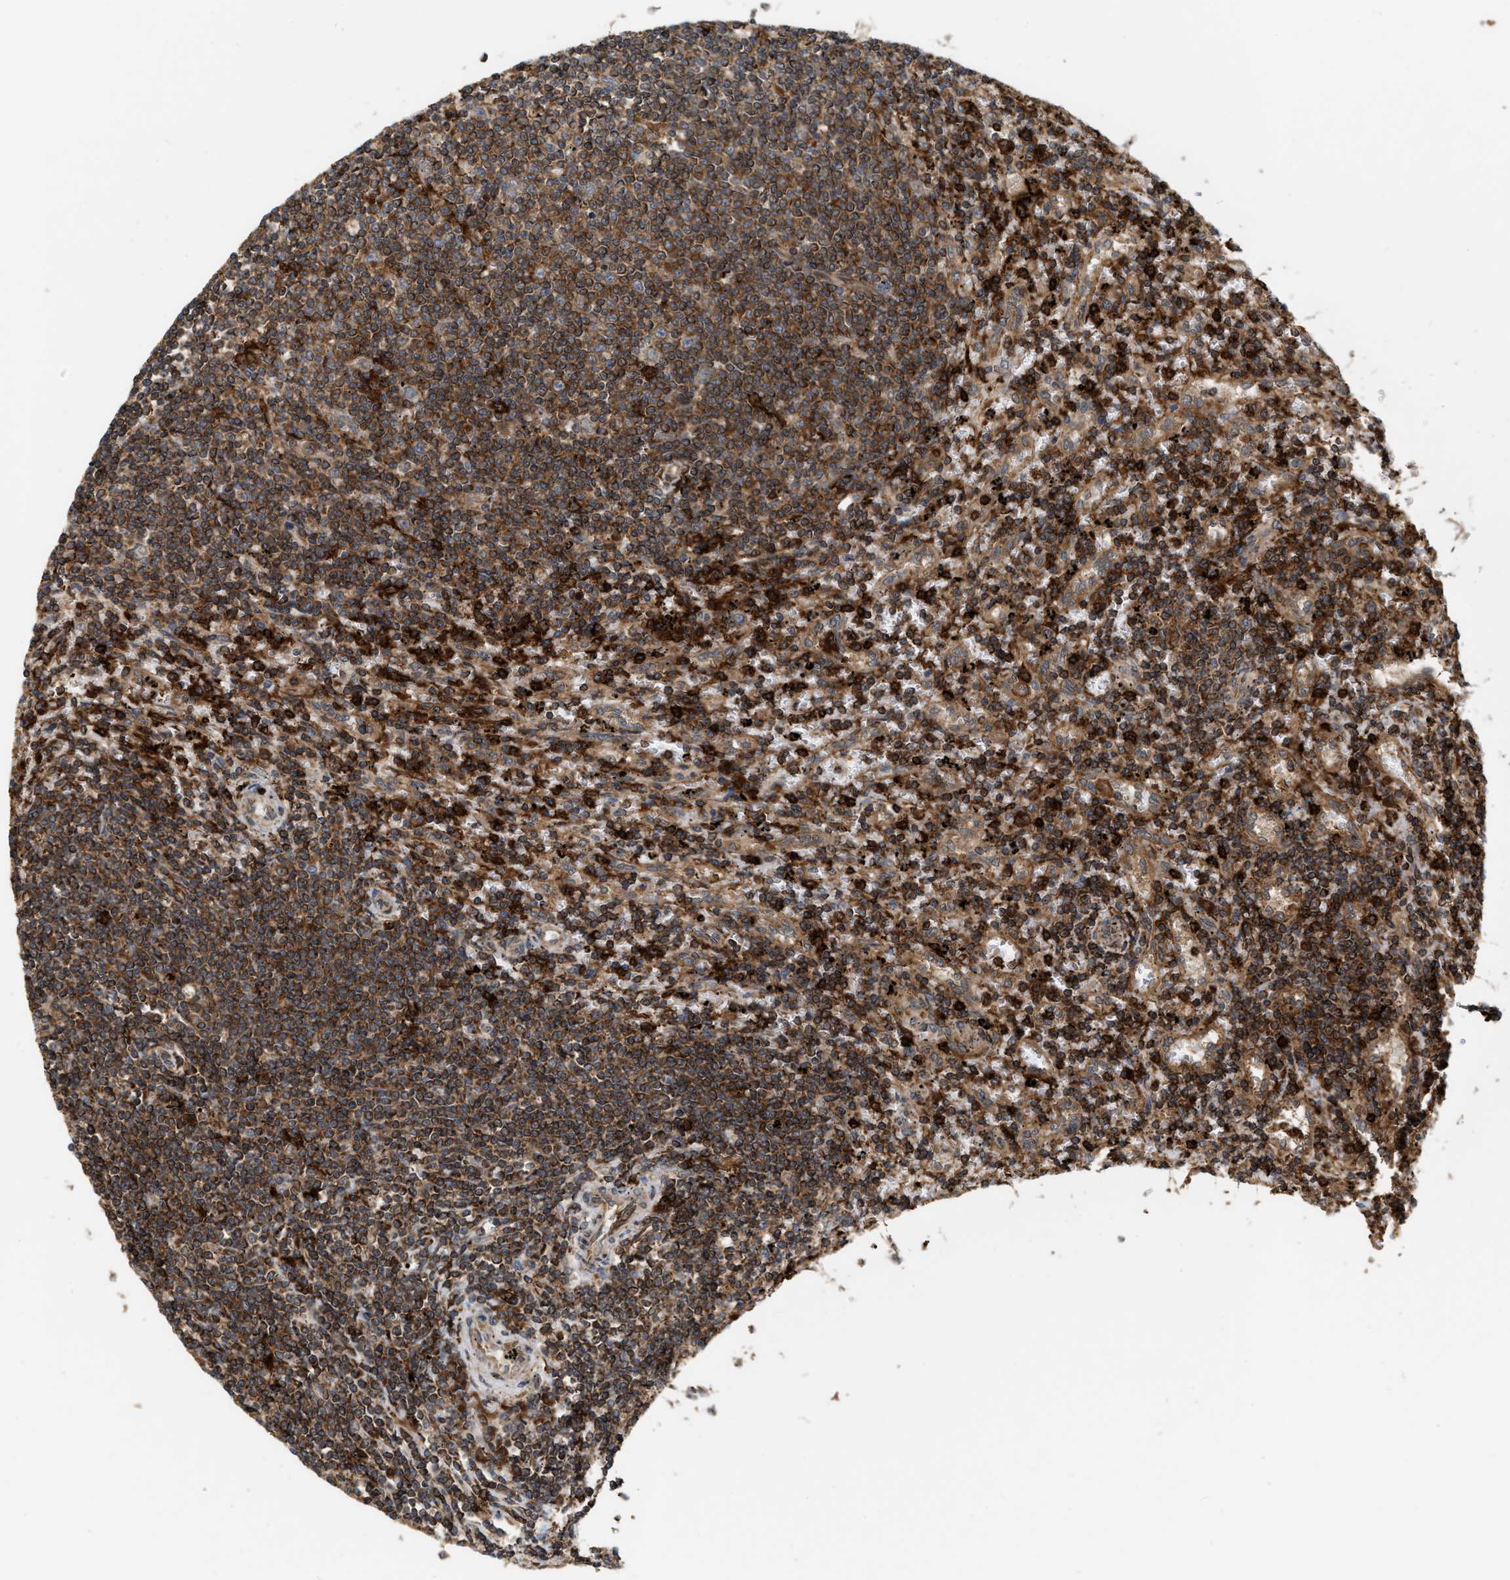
{"staining": {"intensity": "strong", "quantity": ">75%", "location": "cytoplasmic/membranous"}, "tissue": "lymphoma", "cell_type": "Tumor cells", "image_type": "cancer", "snomed": [{"axis": "morphology", "description": "Malignant lymphoma, non-Hodgkin's type, Low grade"}, {"axis": "topography", "description": "Spleen"}], "caption": "A high-resolution photomicrograph shows IHC staining of lymphoma, which demonstrates strong cytoplasmic/membranous positivity in approximately >75% of tumor cells.", "gene": "IQCE", "patient": {"sex": "male", "age": 76}}